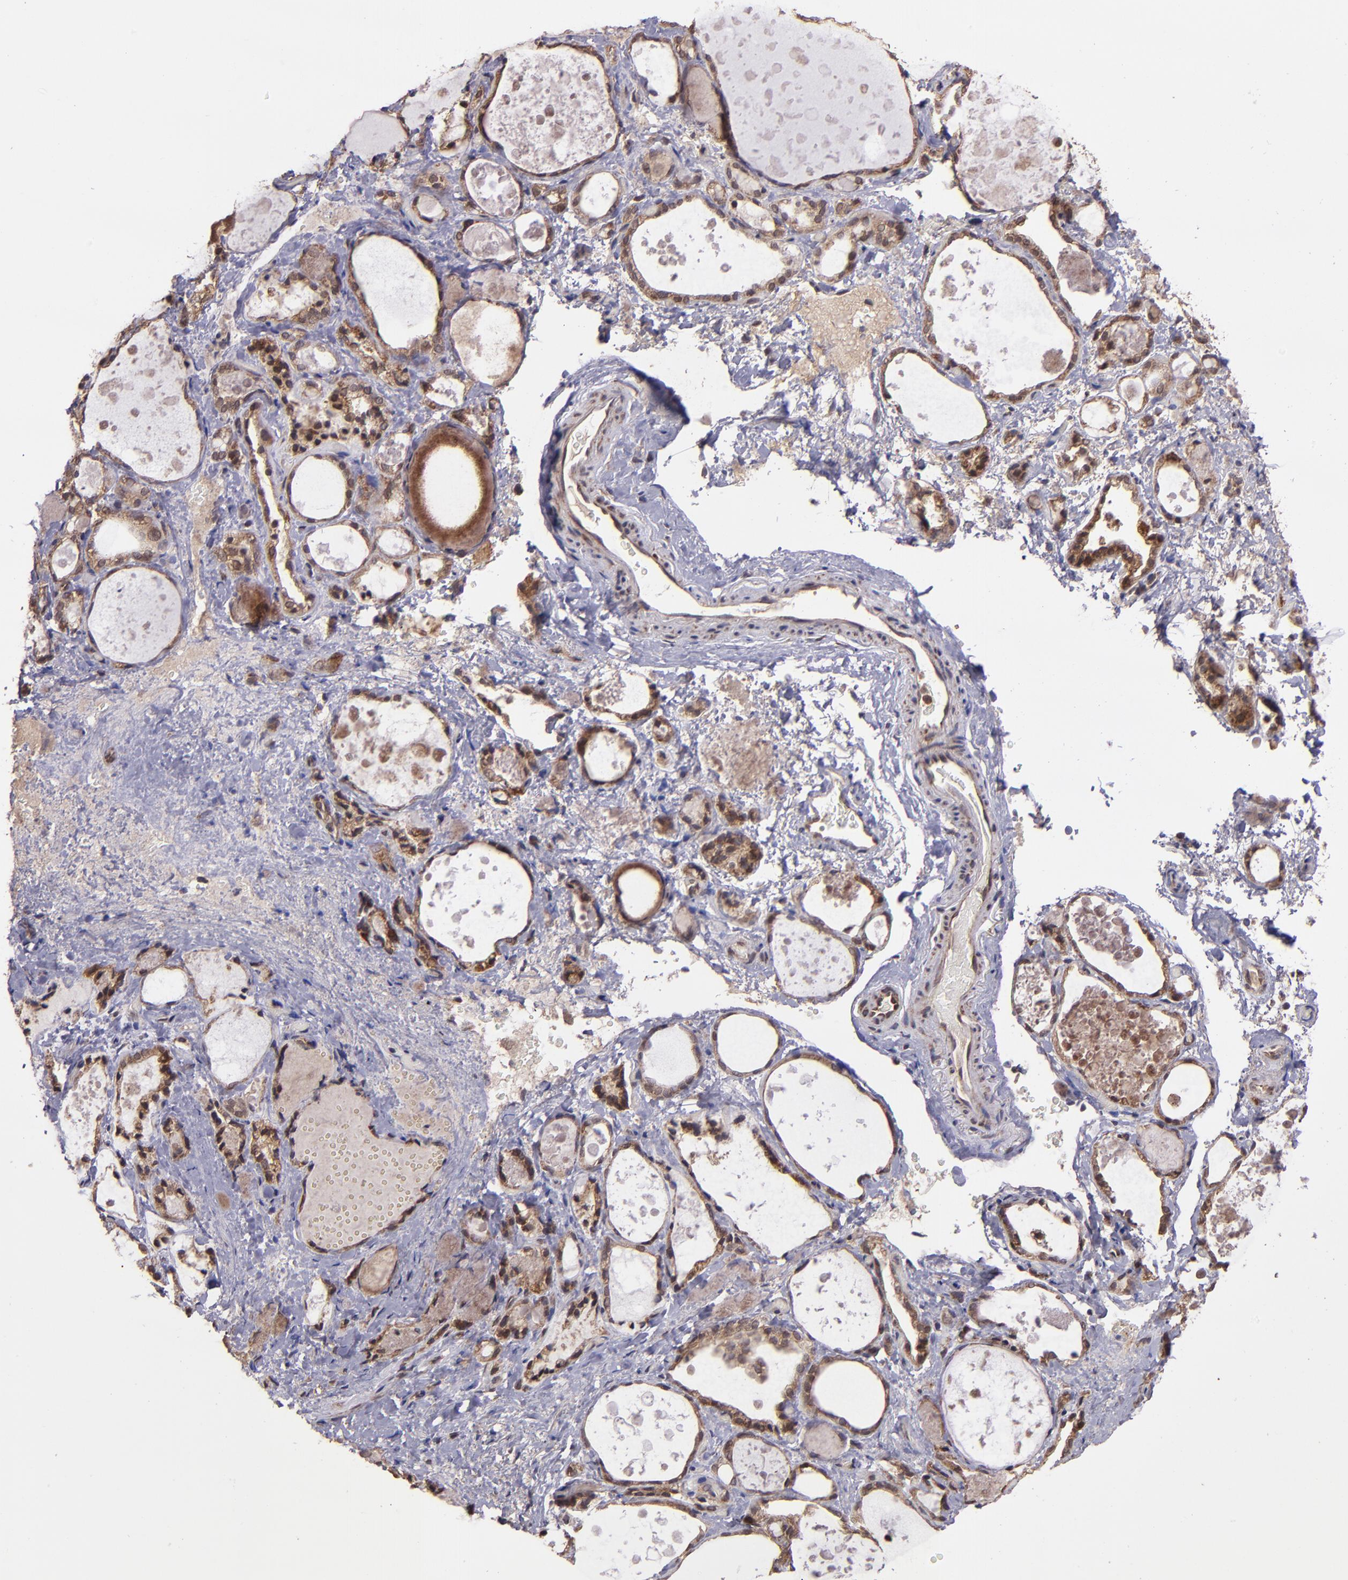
{"staining": {"intensity": "moderate", "quantity": ">75%", "location": "cytoplasmic/membranous"}, "tissue": "thyroid gland", "cell_type": "Glandular cells", "image_type": "normal", "snomed": [{"axis": "morphology", "description": "Normal tissue, NOS"}, {"axis": "topography", "description": "Thyroid gland"}], "caption": "The image exhibits a brown stain indicating the presence of a protein in the cytoplasmic/membranous of glandular cells in thyroid gland. The staining was performed using DAB to visualize the protein expression in brown, while the nuclei were stained in blue with hematoxylin (Magnification: 20x).", "gene": "USP51", "patient": {"sex": "female", "age": 75}}